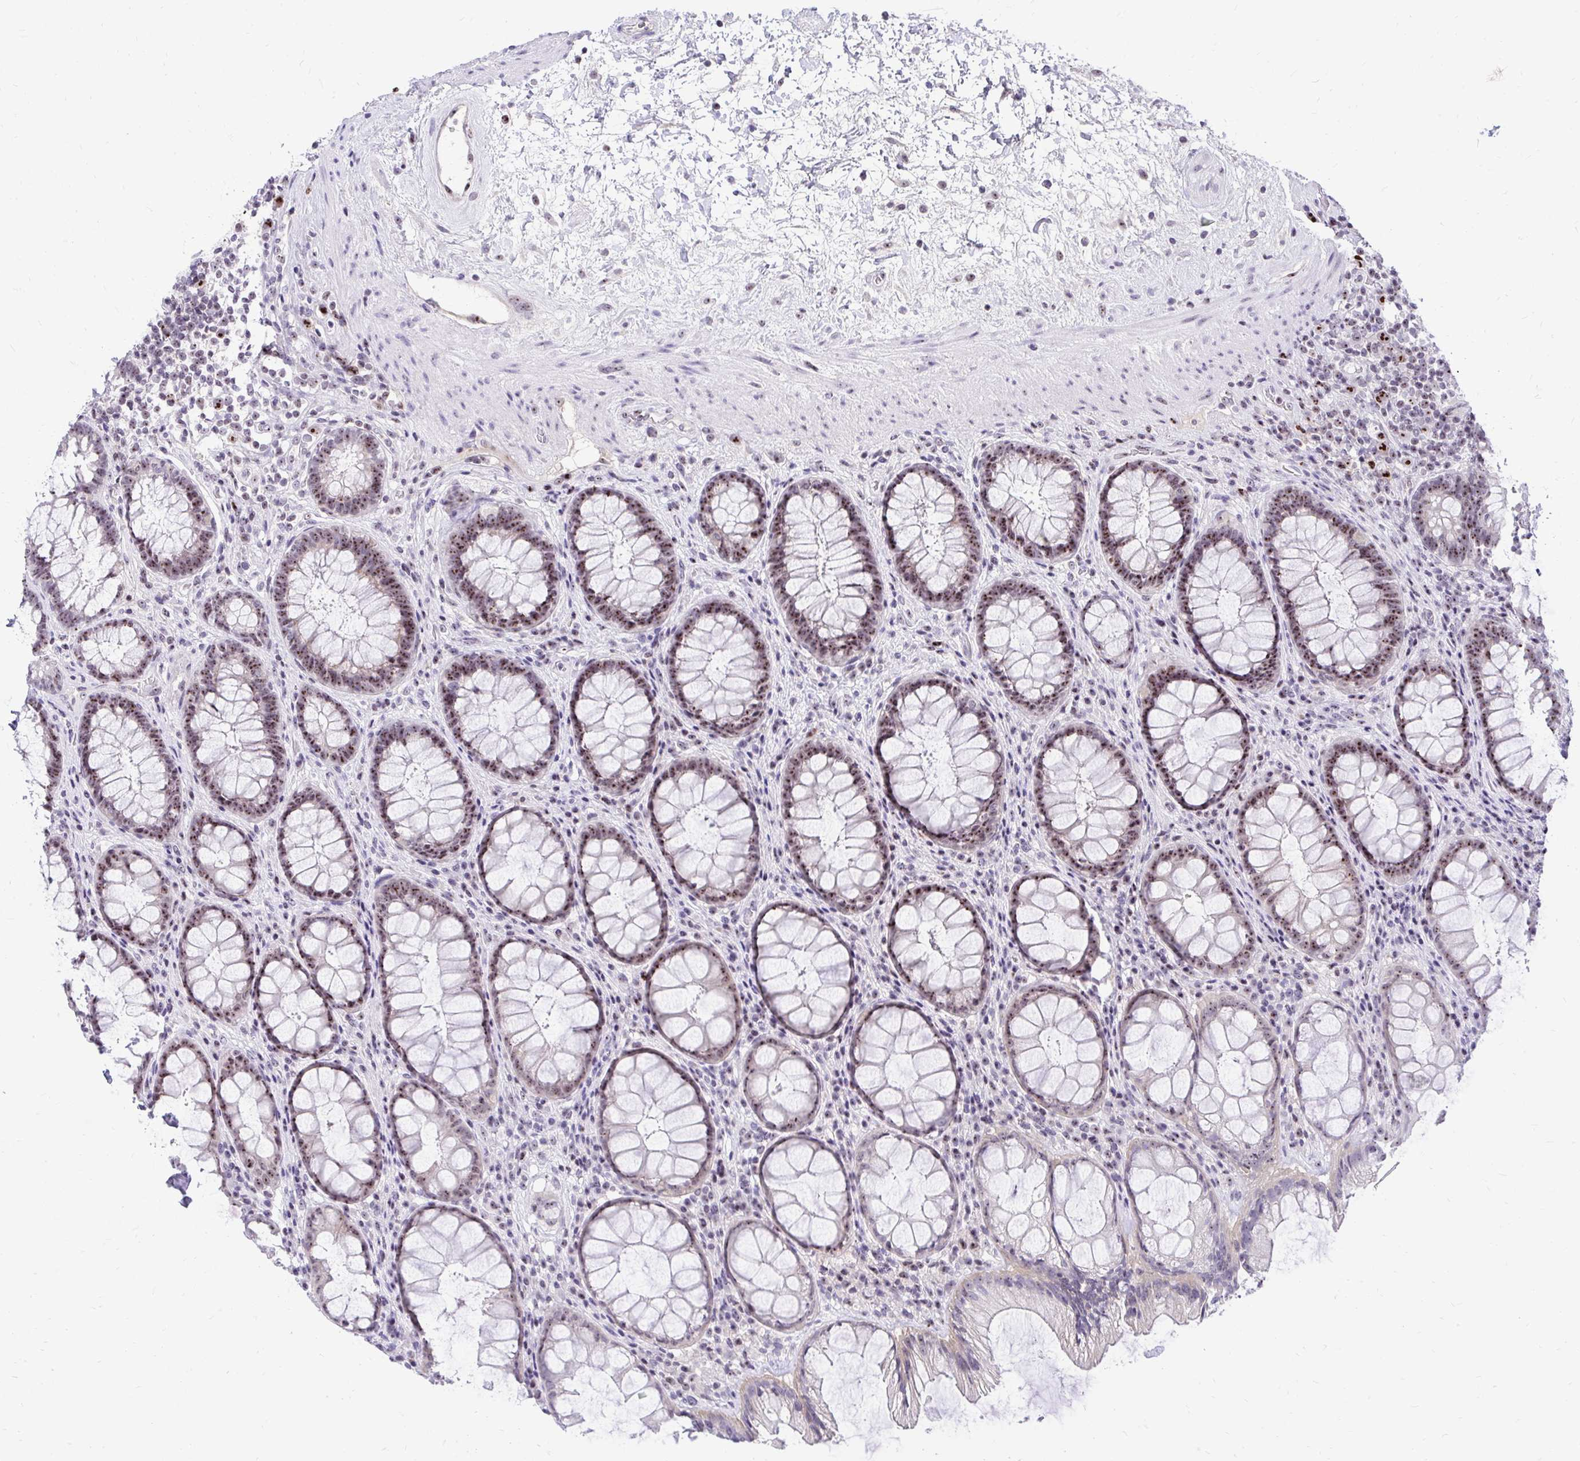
{"staining": {"intensity": "moderate", "quantity": "25%-75%", "location": "nuclear"}, "tissue": "rectum", "cell_type": "Glandular cells", "image_type": "normal", "snomed": [{"axis": "morphology", "description": "Normal tissue, NOS"}, {"axis": "topography", "description": "Rectum"}], "caption": "A brown stain highlights moderate nuclear expression of a protein in glandular cells of normal human rectum.", "gene": "NIFK", "patient": {"sex": "male", "age": 72}}